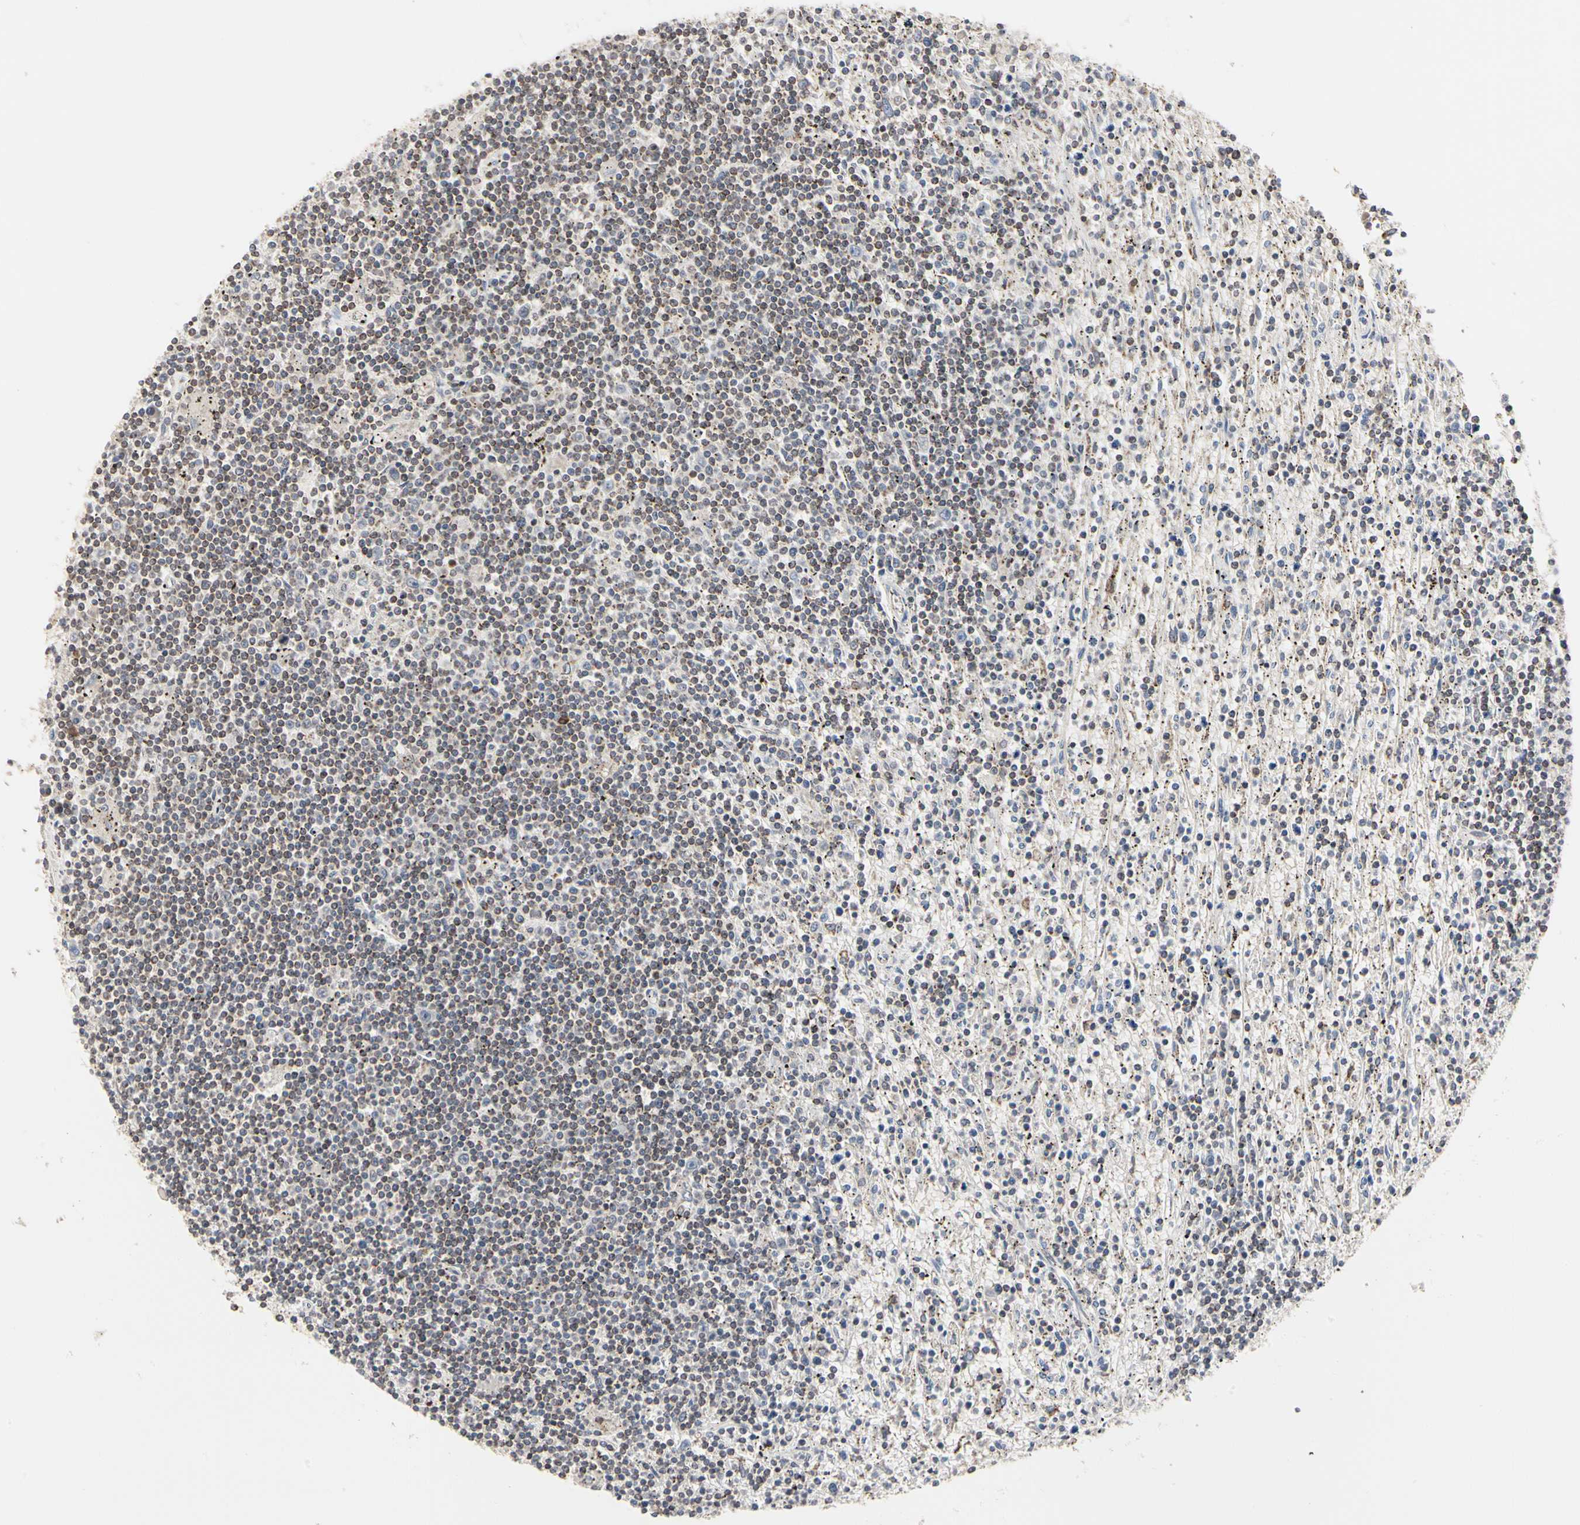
{"staining": {"intensity": "weak", "quantity": "25%-75%", "location": "cytoplasmic/membranous,nuclear"}, "tissue": "lymphoma", "cell_type": "Tumor cells", "image_type": "cancer", "snomed": [{"axis": "morphology", "description": "Malignant lymphoma, non-Hodgkin's type, Low grade"}, {"axis": "topography", "description": "Spleen"}], "caption": "This is a micrograph of immunohistochemistry (IHC) staining of lymphoma, which shows weak positivity in the cytoplasmic/membranous and nuclear of tumor cells.", "gene": "TSKU", "patient": {"sex": "male", "age": 76}}